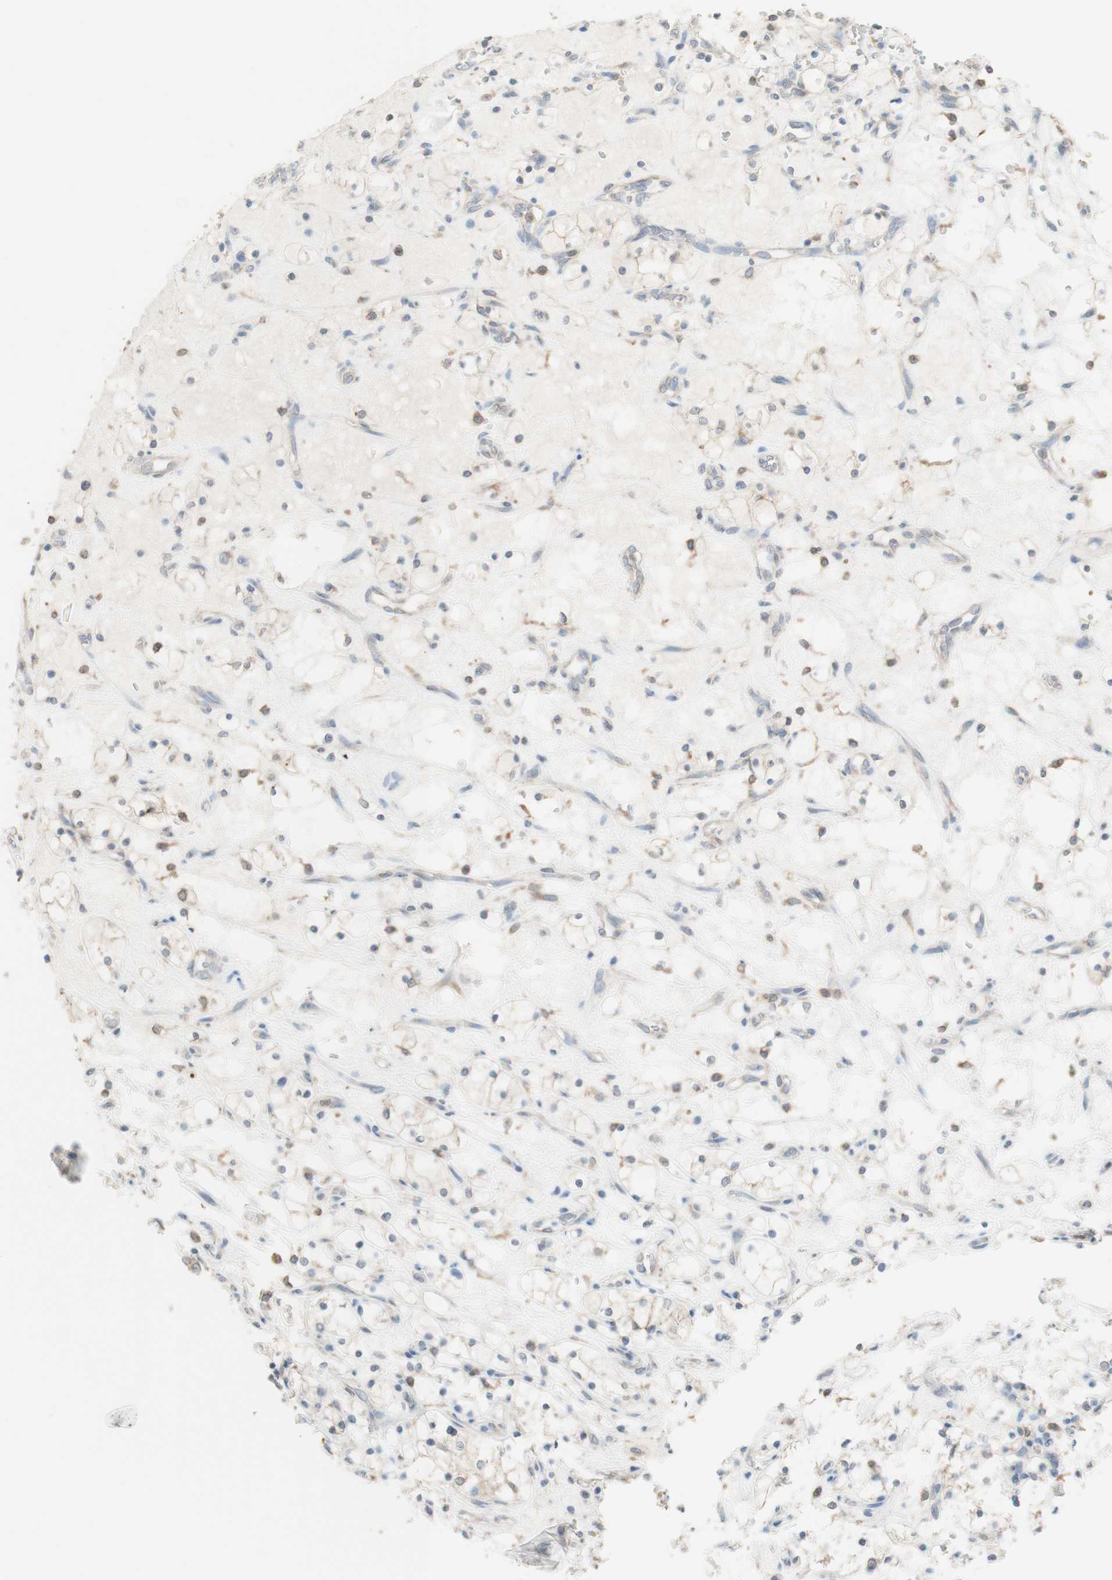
{"staining": {"intensity": "negative", "quantity": "none", "location": "none"}, "tissue": "renal cancer", "cell_type": "Tumor cells", "image_type": "cancer", "snomed": [{"axis": "morphology", "description": "Adenocarcinoma, NOS"}, {"axis": "topography", "description": "Kidney"}], "caption": "Immunohistochemistry image of neoplastic tissue: renal adenocarcinoma stained with DAB shows no significant protein expression in tumor cells.", "gene": "COMT", "patient": {"sex": "female", "age": 69}}